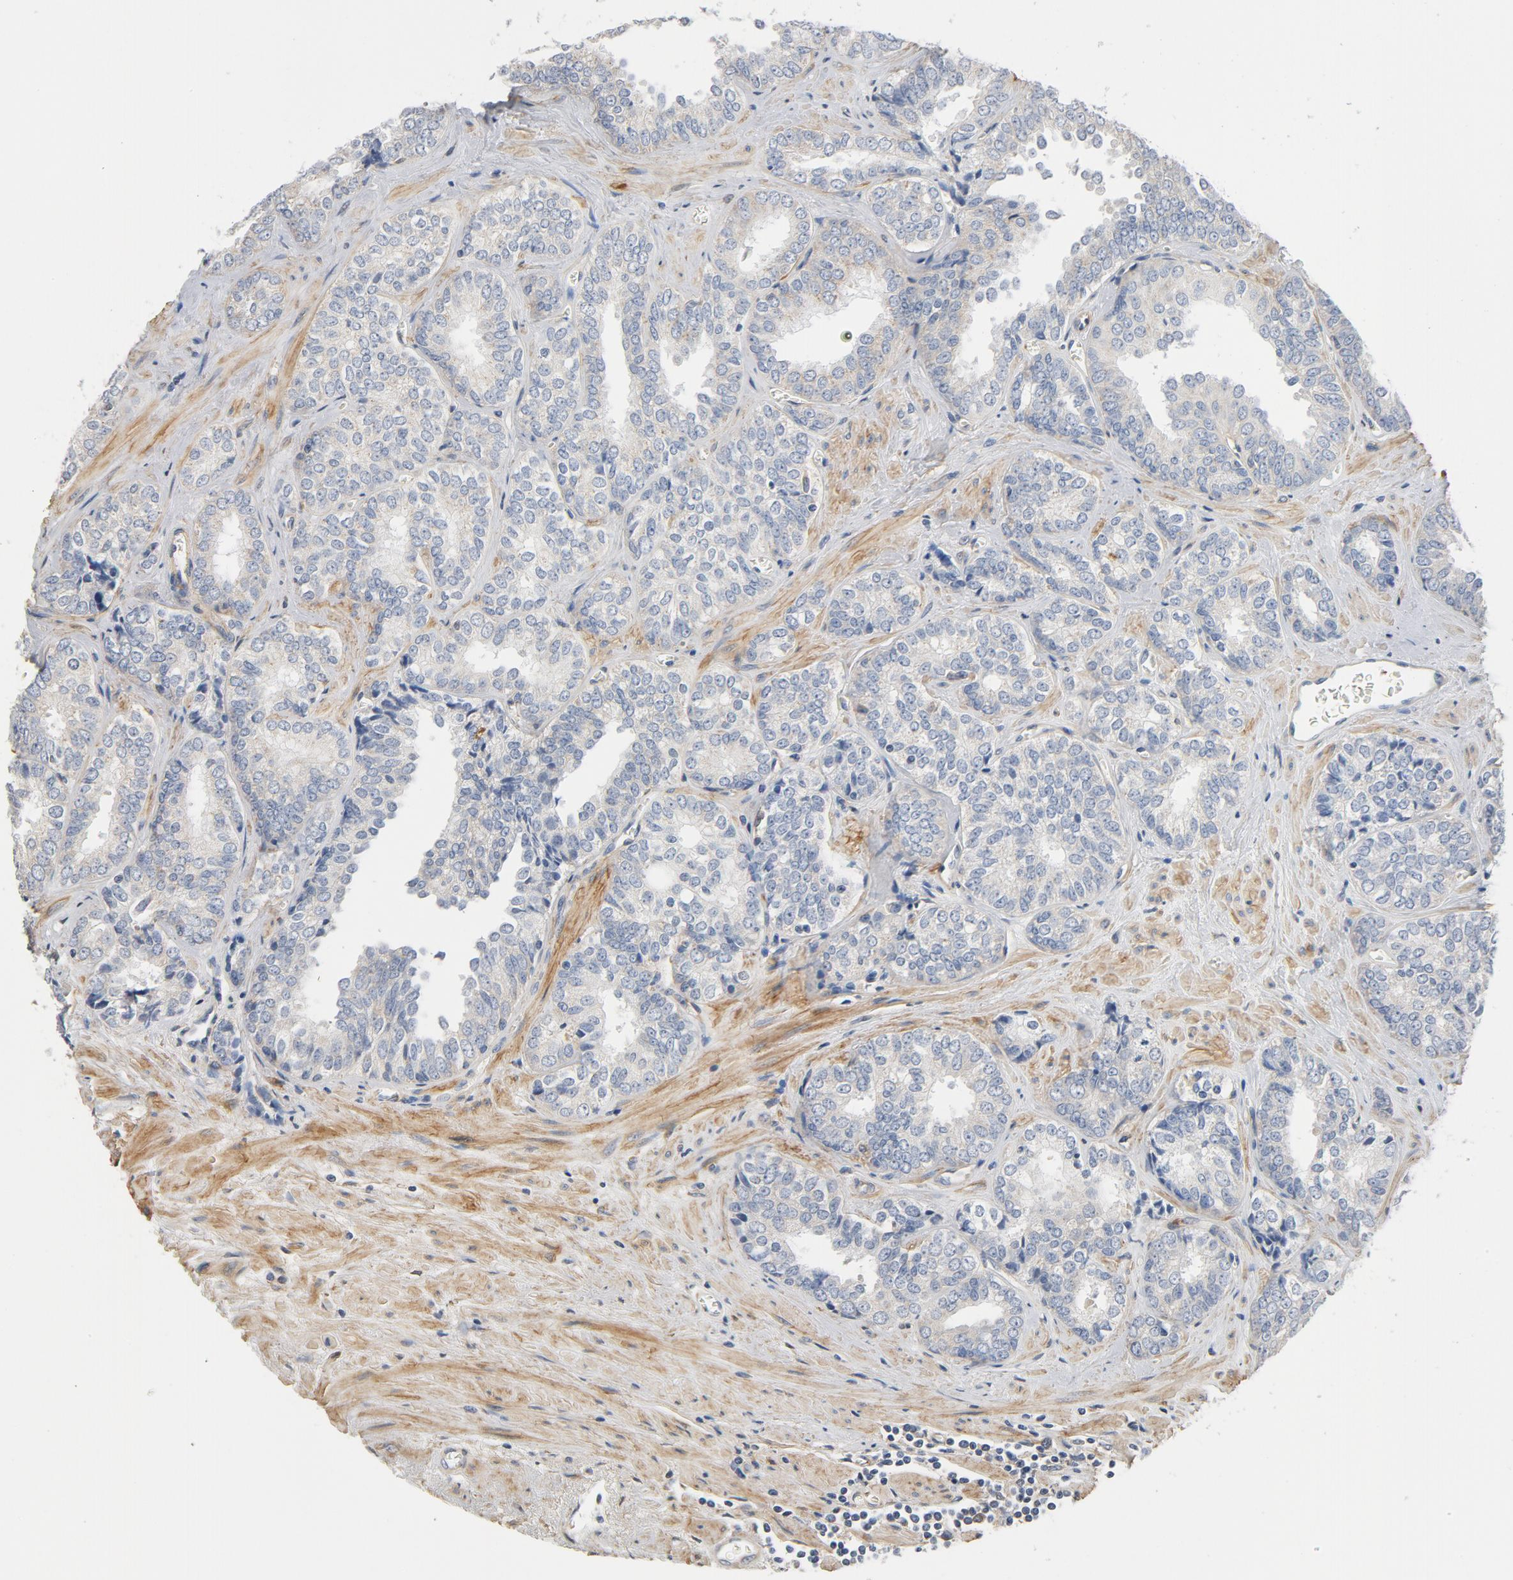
{"staining": {"intensity": "negative", "quantity": "none", "location": "none"}, "tissue": "prostate cancer", "cell_type": "Tumor cells", "image_type": "cancer", "snomed": [{"axis": "morphology", "description": "Adenocarcinoma, High grade"}, {"axis": "topography", "description": "Prostate"}], "caption": "This image is of prostate cancer (high-grade adenocarcinoma) stained with immunohistochemistry to label a protein in brown with the nuclei are counter-stained blue. There is no expression in tumor cells.", "gene": "ILK", "patient": {"sex": "male", "age": 67}}